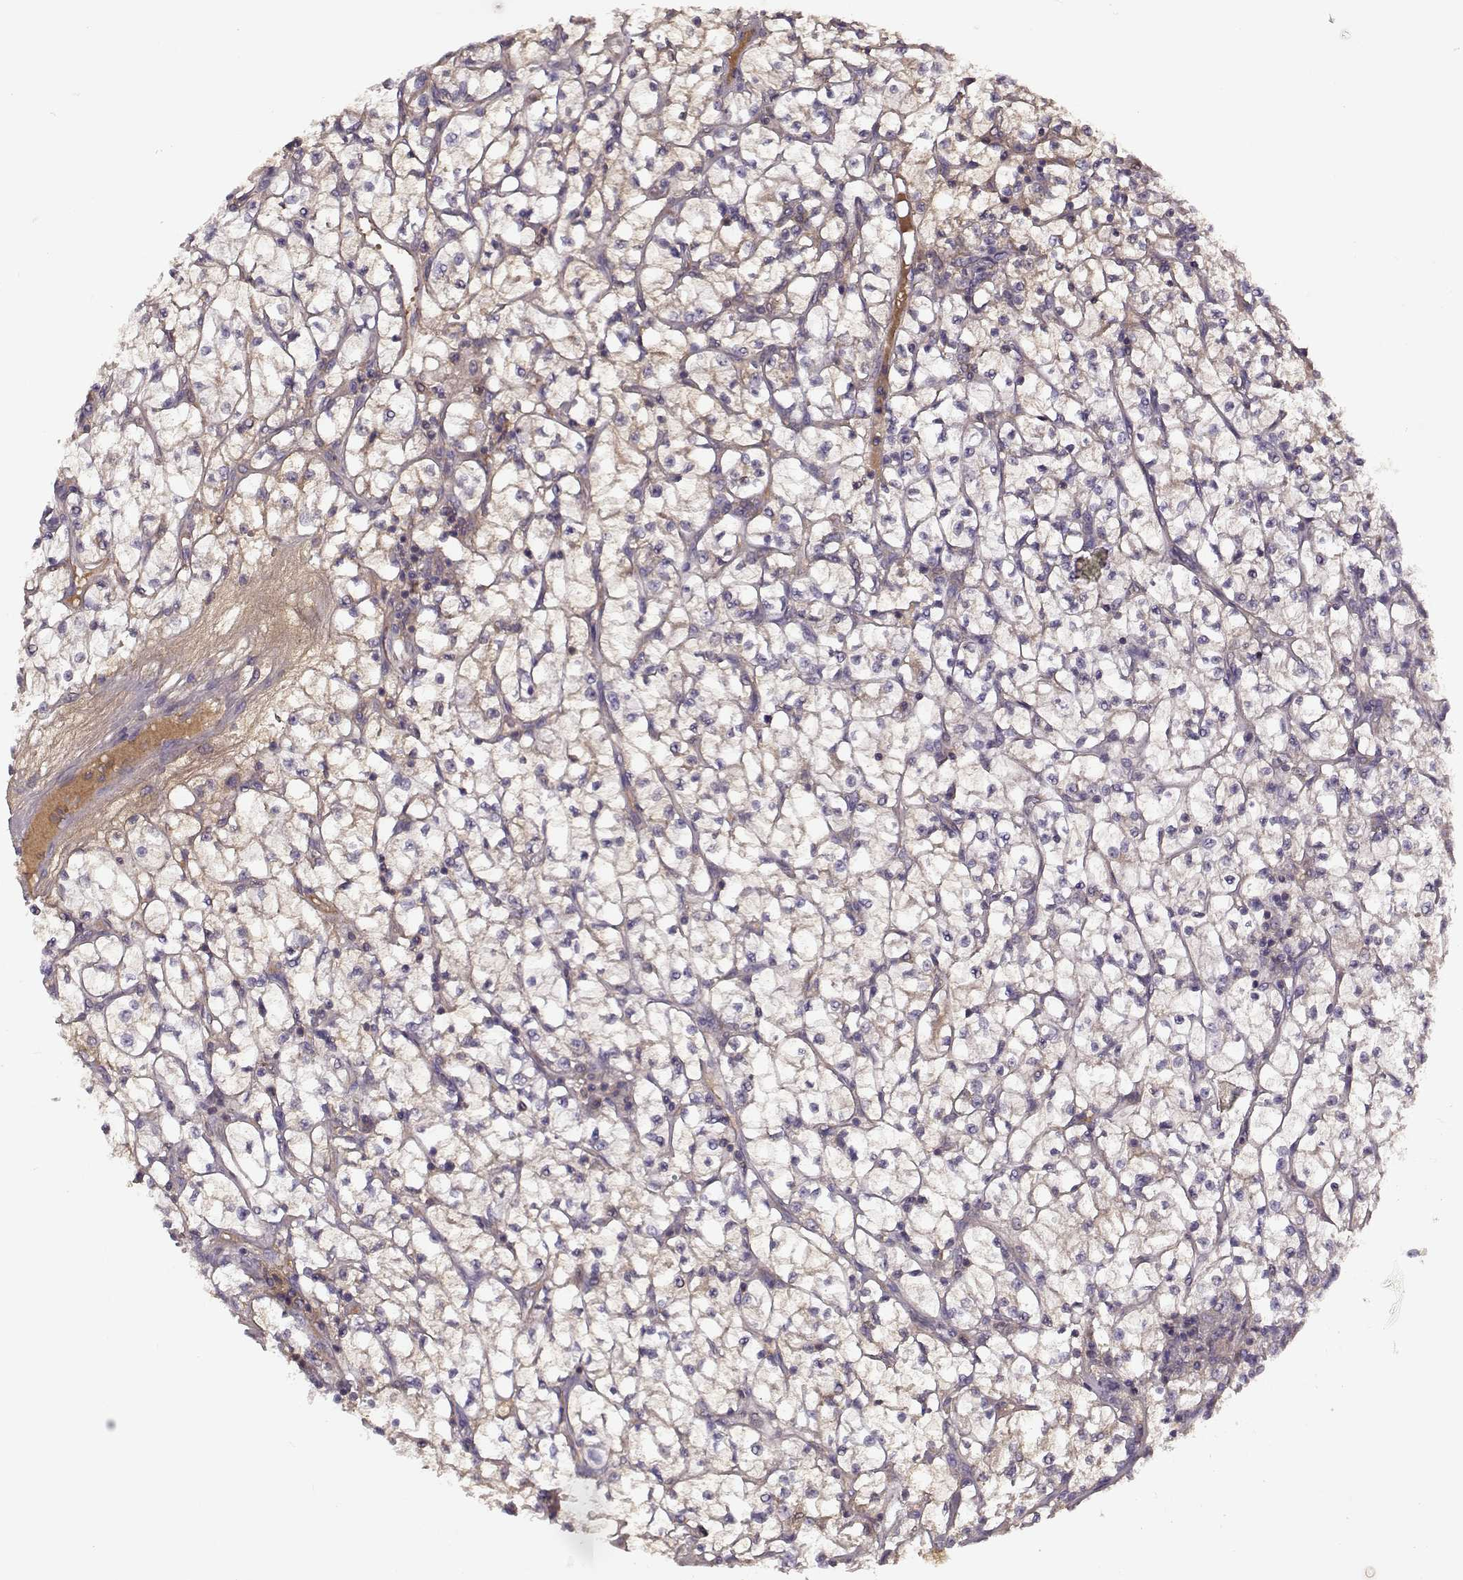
{"staining": {"intensity": "negative", "quantity": "none", "location": "none"}, "tissue": "renal cancer", "cell_type": "Tumor cells", "image_type": "cancer", "snomed": [{"axis": "morphology", "description": "Adenocarcinoma, NOS"}, {"axis": "topography", "description": "Kidney"}], "caption": "Immunohistochemical staining of renal cancer (adenocarcinoma) shows no significant expression in tumor cells.", "gene": "LUM", "patient": {"sex": "female", "age": 64}}